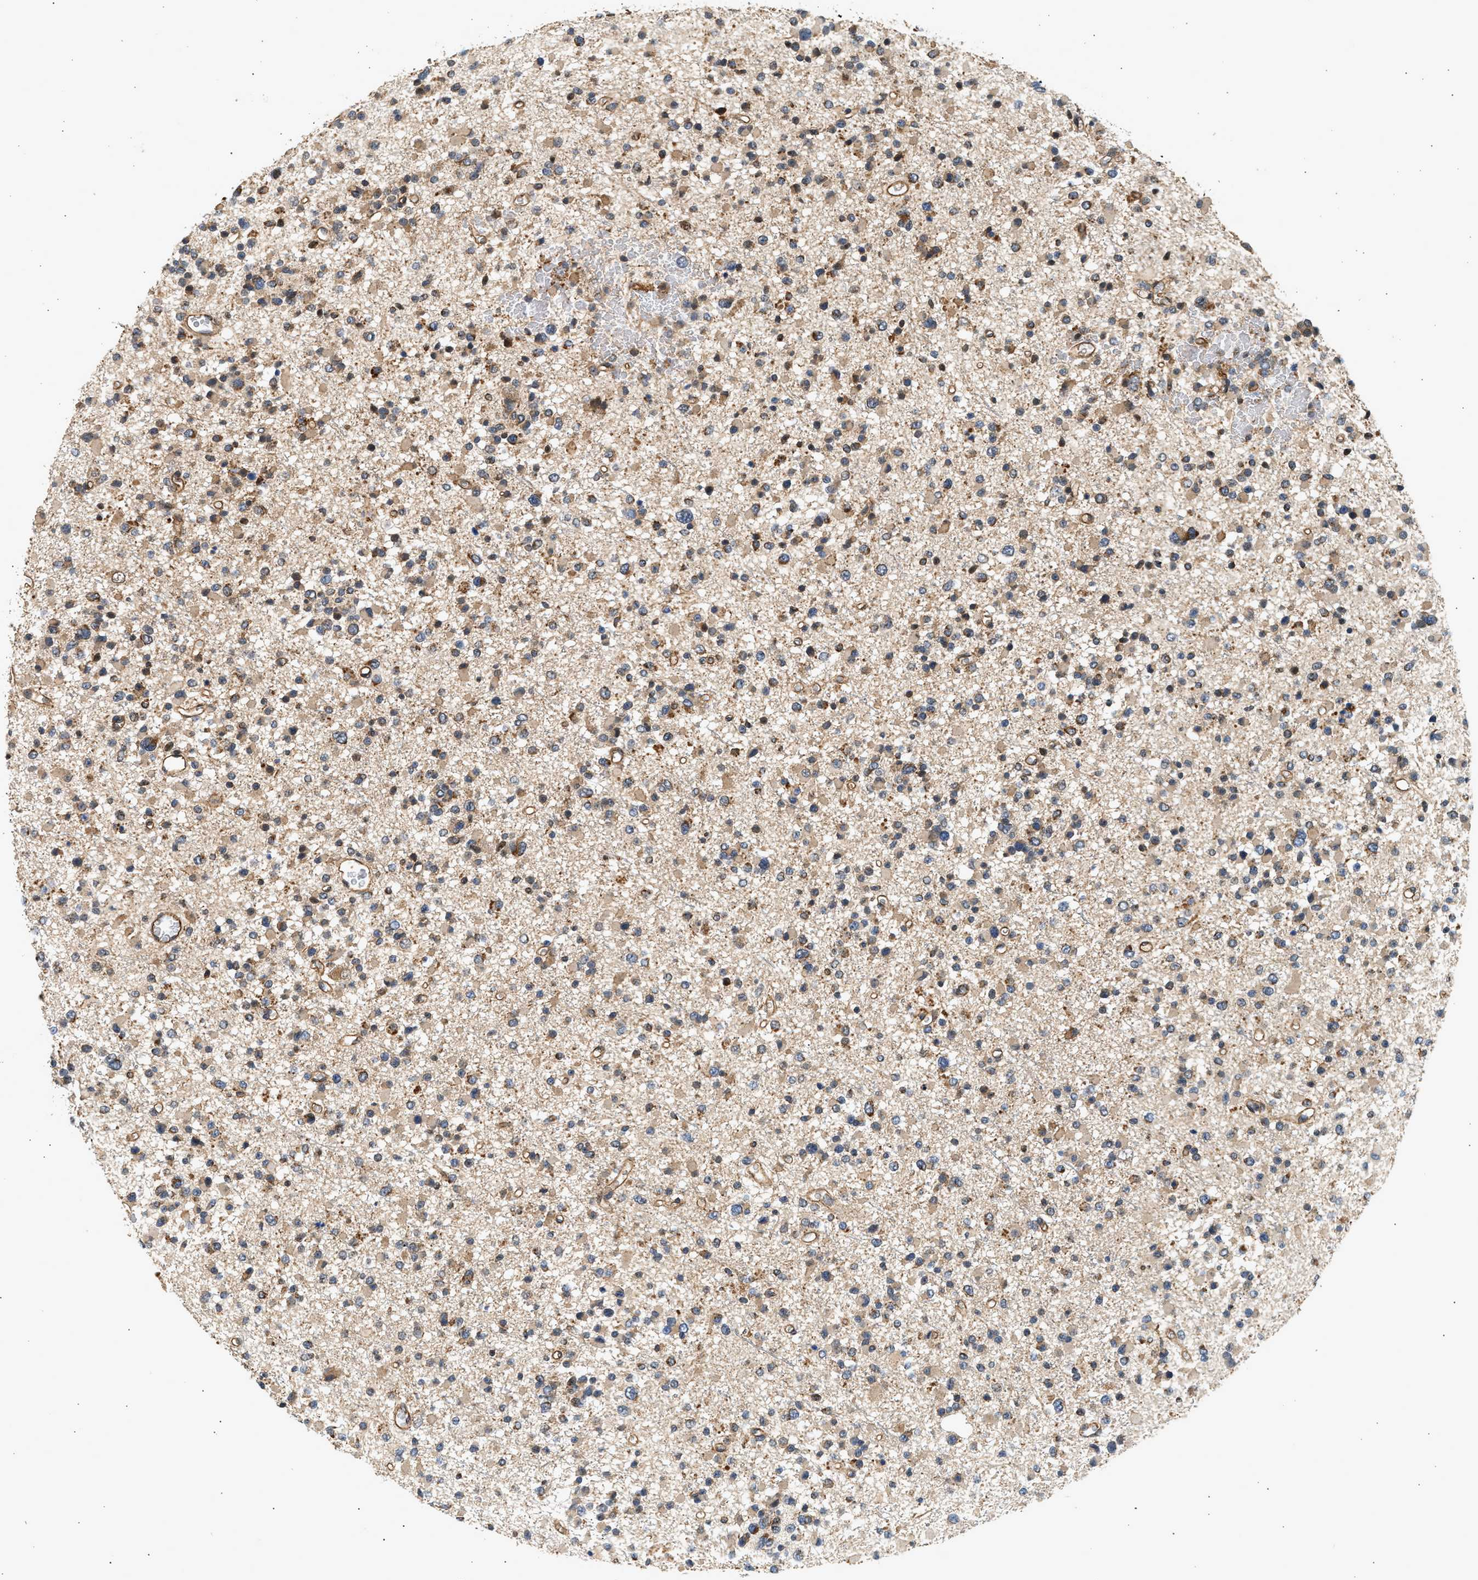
{"staining": {"intensity": "moderate", "quantity": ">75%", "location": "cytoplasmic/membranous"}, "tissue": "glioma", "cell_type": "Tumor cells", "image_type": "cancer", "snomed": [{"axis": "morphology", "description": "Glioma, malignant, Low grade"}, {"axis": "topography", "description": "Brain"}], "caption": "IHC photomicrograph of neoplastic tissue: human glioma stained using IHC reveals medium levels of moderate protein expression localized specifically in the cytoplasmic/membranous of tumor cells, appearing as a cytoplasmic/membranous brown color.", "gene": "DUSP14", "patient": {"sex": "female", "age": 22}}